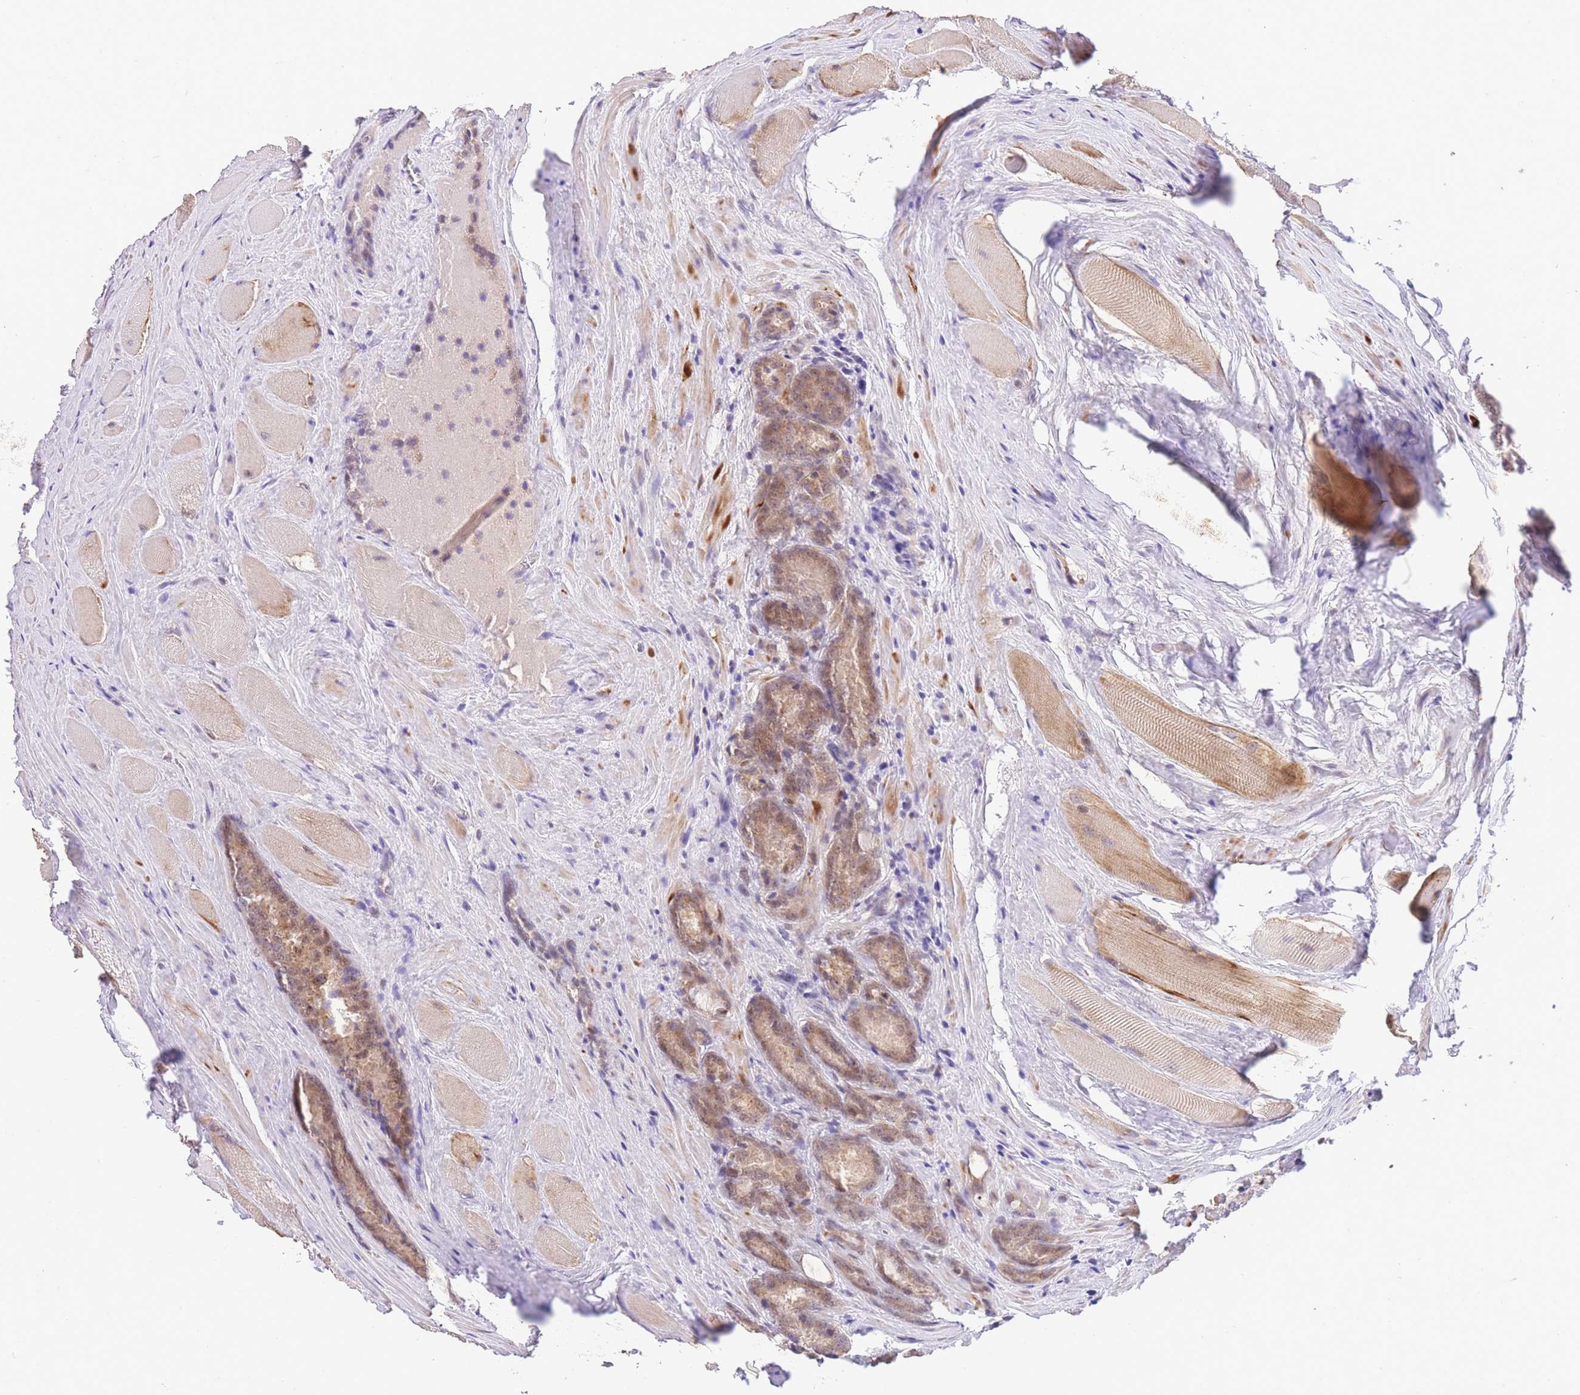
{"staining": {"intensity": "moderate", "quantity": ">75%", "location": "cytoplasmic/membranous,nuclear"}, "tissue": "prostate cancer", "cell_type": "Tumor cells", "image_type": "cancer", "snomed": [{"axis": "morphology", "description": "Adenocarcinoma, Low grade"}, {"axis": "topography", "description": "Prostate"}], "caption": "An immunohistochemistry micrograph of neoplastic tissue is shown. Protein staining in brown highlights moderate cytoplasmic/membranous and nuclear positivity in adenocarcinoma (low-grade) (prostate) within tumor cells. Nuclei are stained in blue.", "gene": "SLC35F2", "patient": {"sex": "male", "age": 68}}